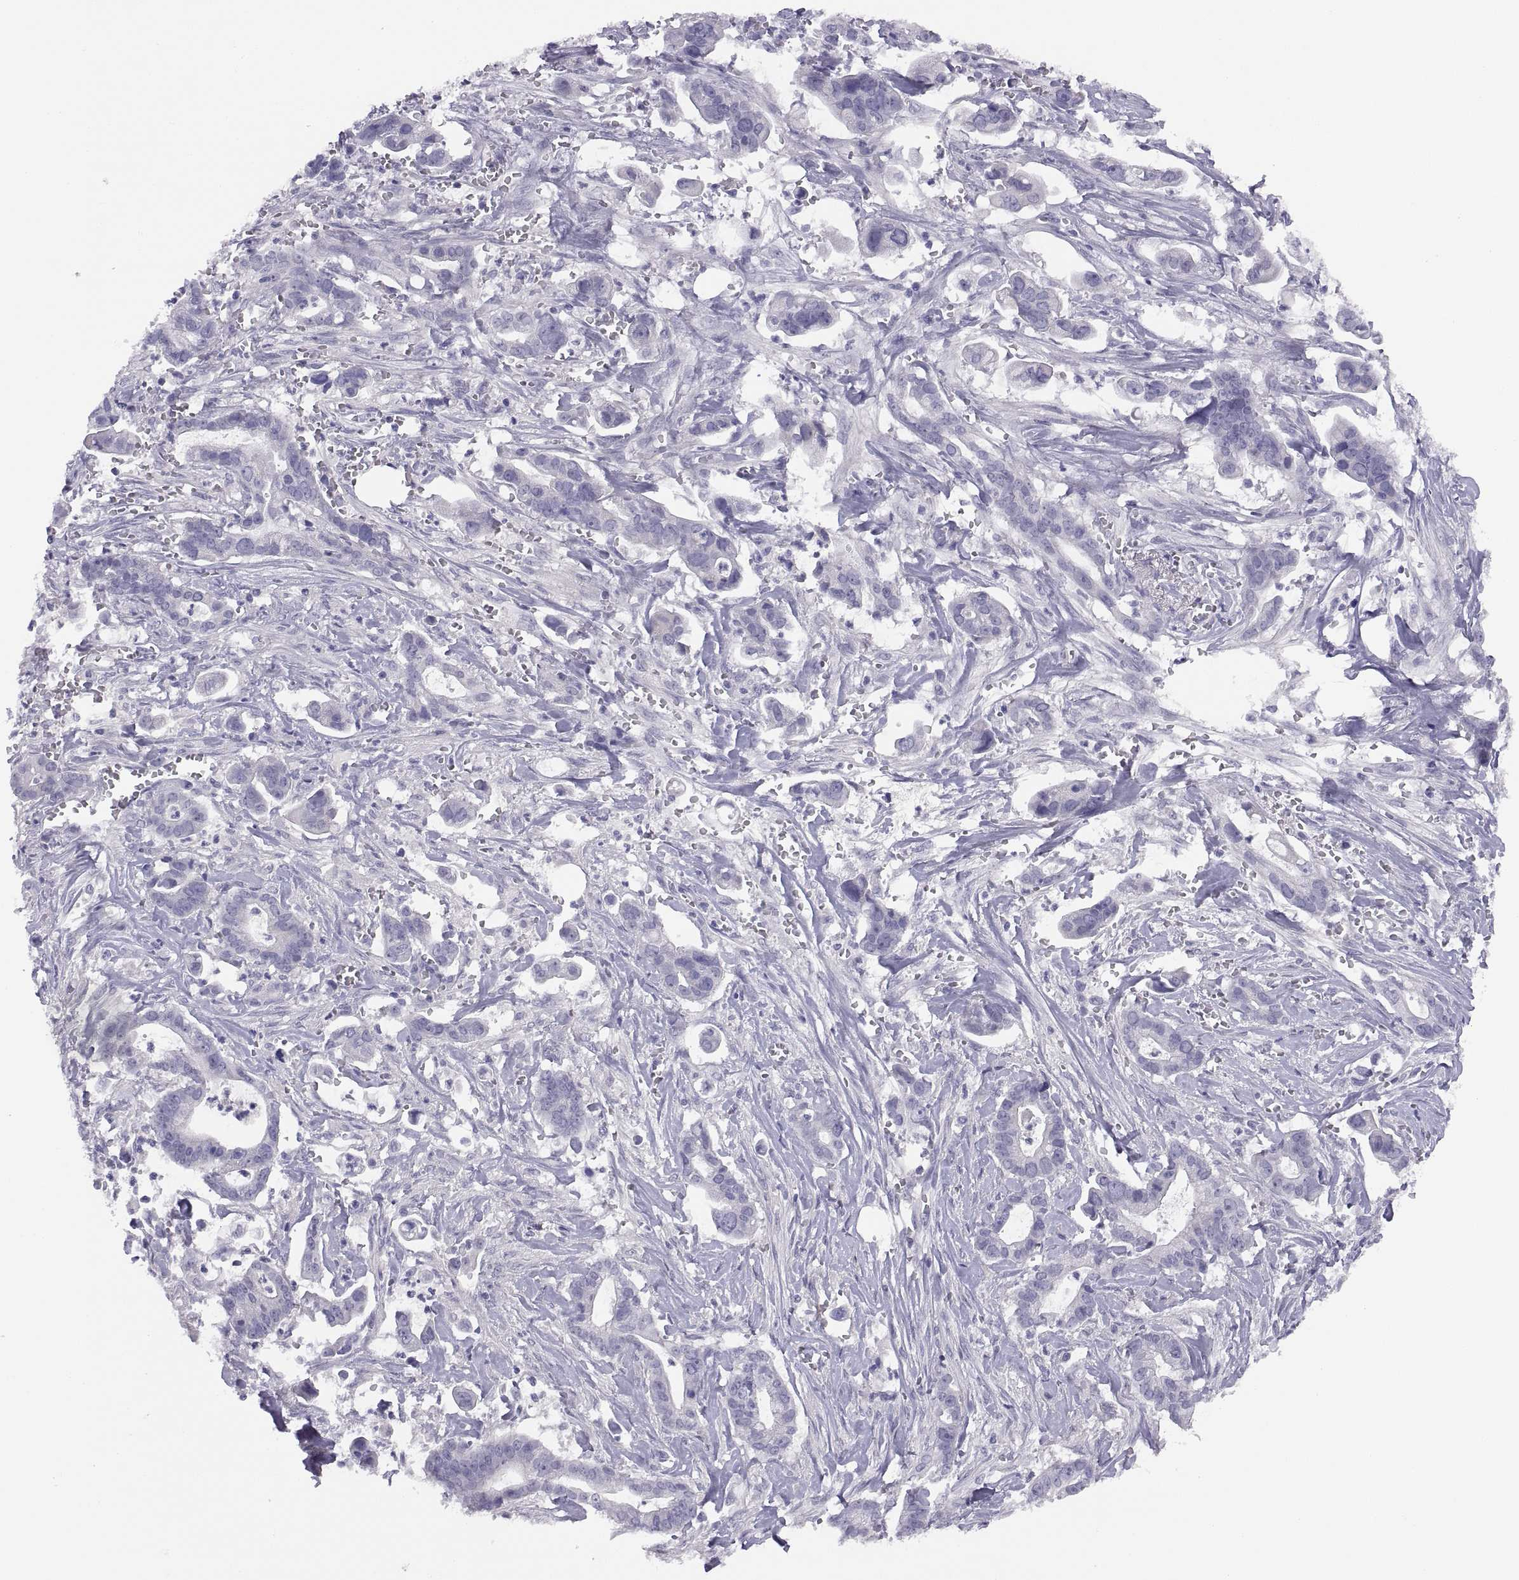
{"staining": {"intensity": "negative", "quantity": "none", "location": "none"}, "tissue": "pancreatic cancer", "cell_type": "Tumor cells", "image_type": "cancer", "snomed": [{"axis": "morphology", "description": "Adenocarcinoma, NOS"}, {"axis": "topography", "description": "Pancreas"}], "caption": "Protein analysis of pancreatic cancer (adenocarcinoma) exhibits no significant positivity in tumor cells. (DAB immunohistochemistry visualized using brightfield microscopy, high magnification).", "gene": "STRC", "patient": {"sex": "male", "age": 61}}